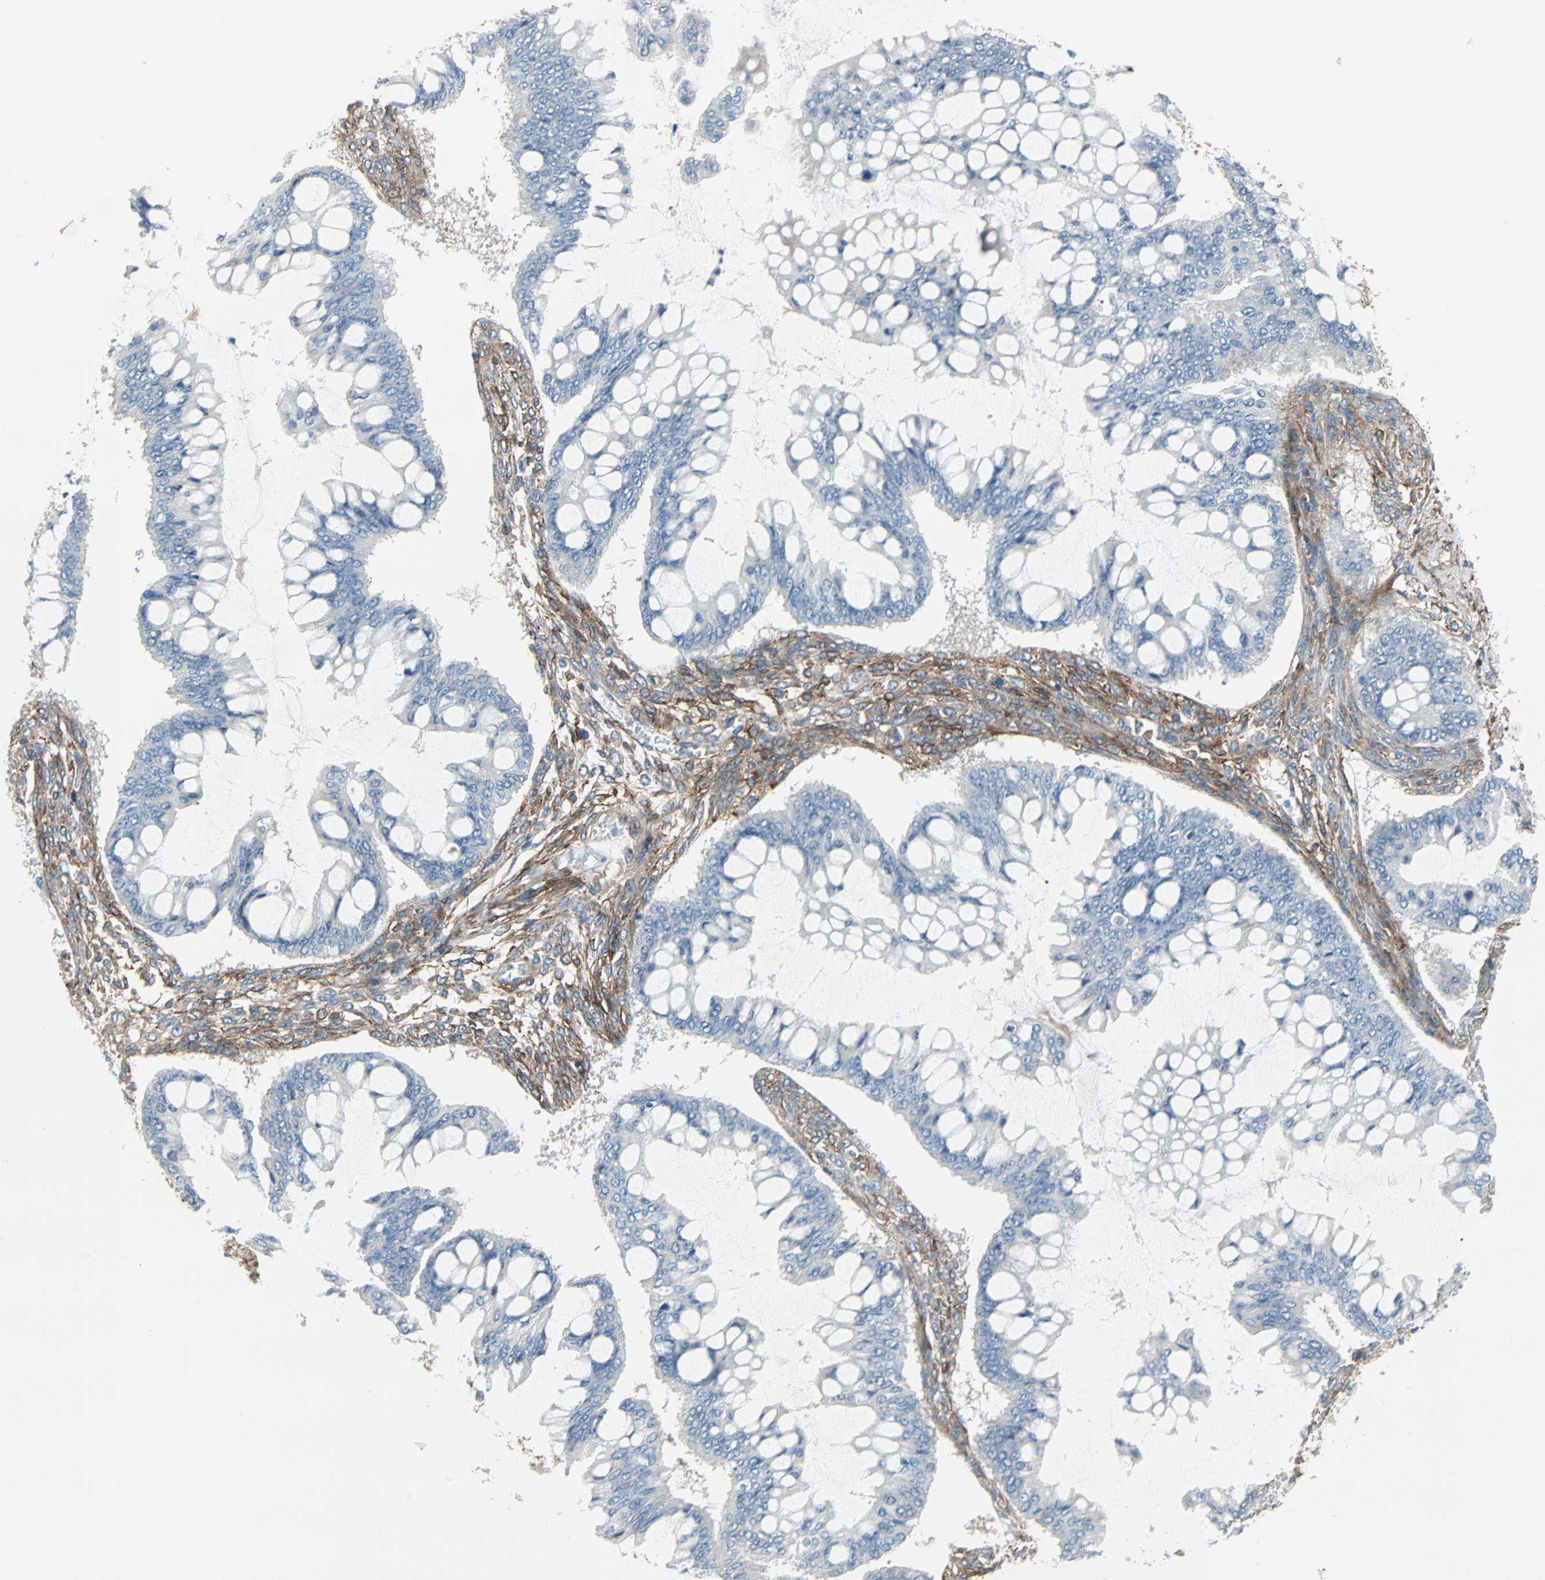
{"staining": {"intensity": "negative", "quantity": "none", "location": "none"}, "tissue": "ovarian cancer", "cell_type": "Tumor cells", "image_type": "cancer", "snomed": [{"axis": "morphology", "description": "Cystadenocarcinoma, mucinous, NOS"}, {"axis": "topography", "description": "Ovary"}], "caption": "Tumor cells are negative for brown protein staining in mucinous cystadenocarcinoma (ovarian).", "gene": "EPB41L2", "patient": {"sex": "female", "age": 73}}